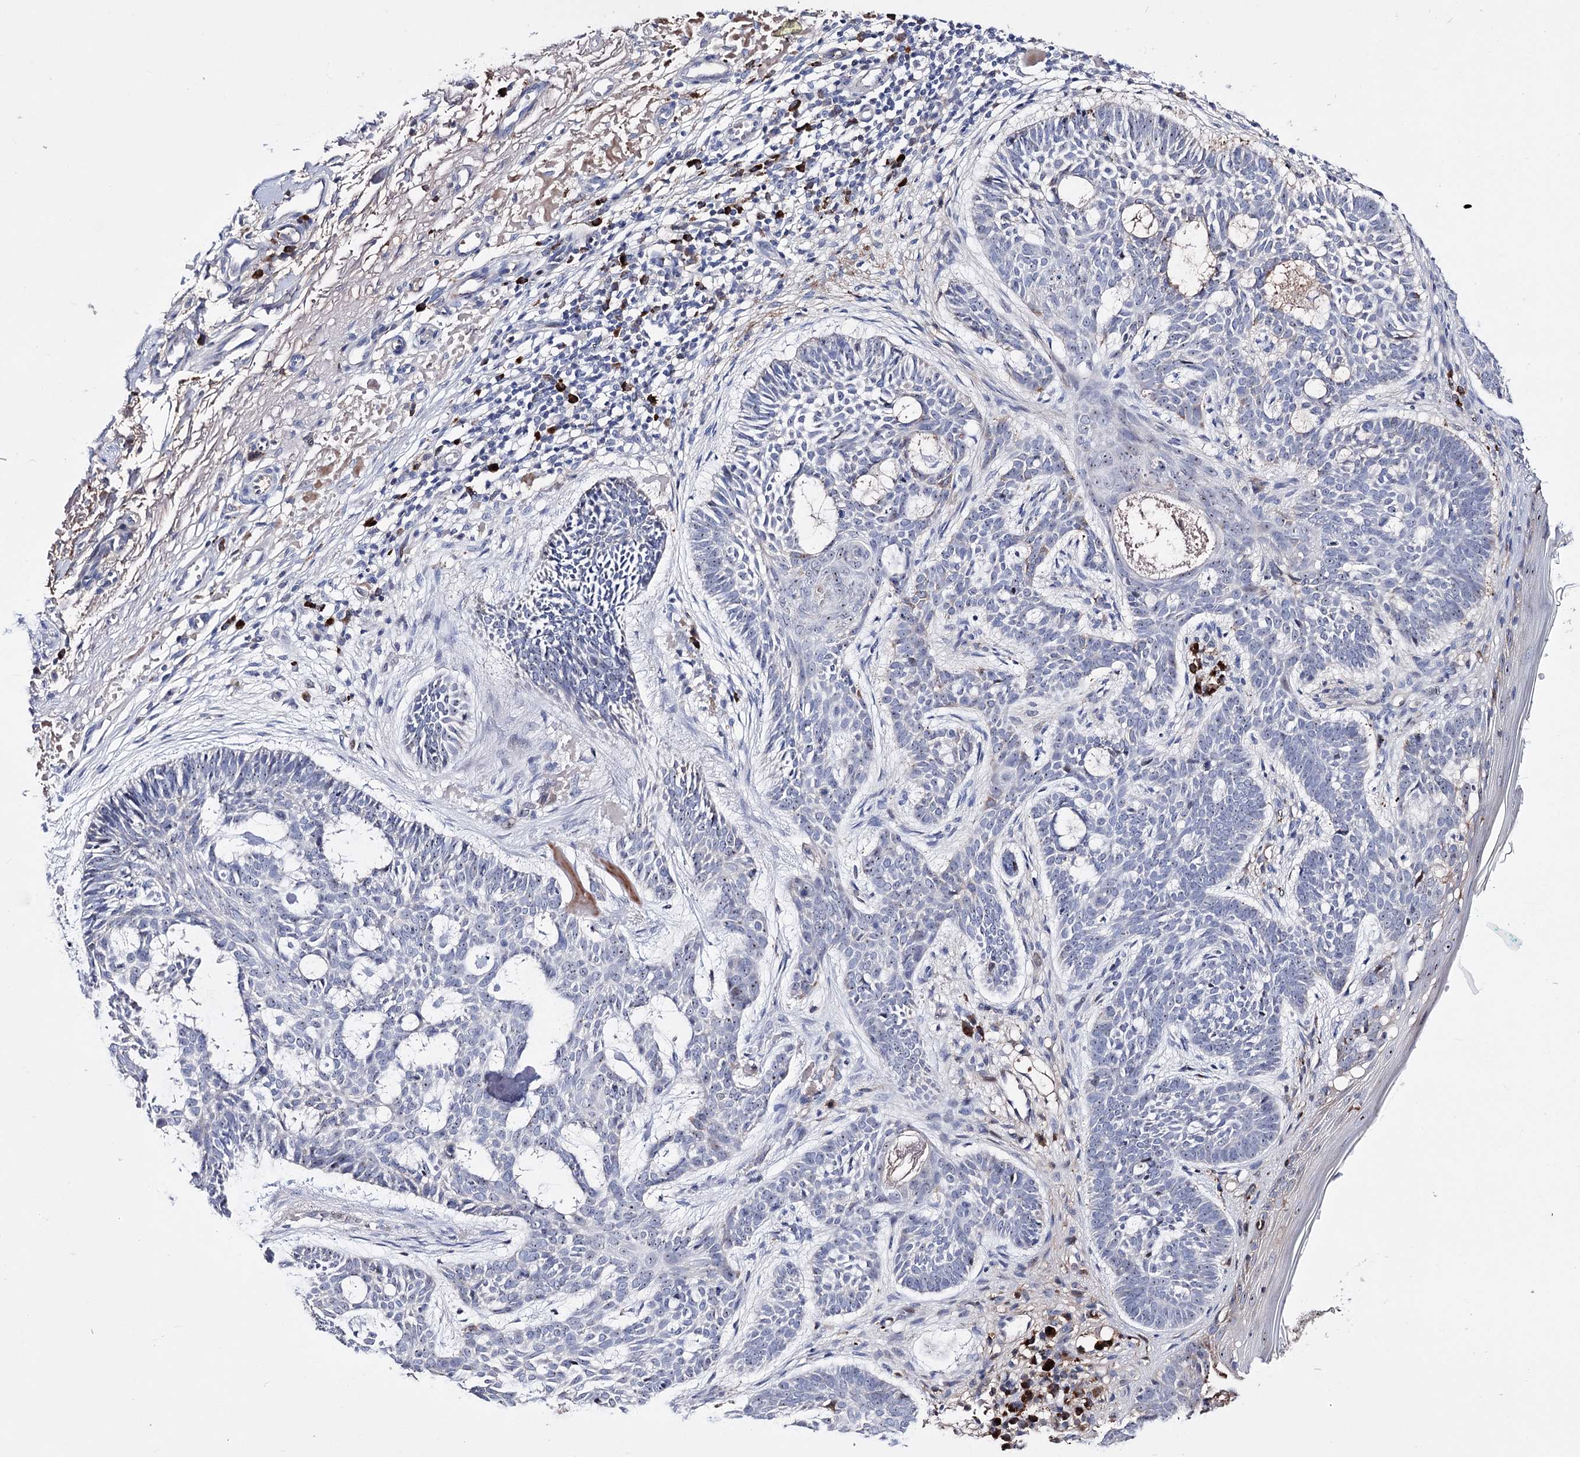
{"staining": {"intensity": "weak", "quantity": "<25%", "location": "nuclear"}, "tissue": "skin cancer", "cell_type": "Tumor cells", "image_type": "cancer", "snomed": [{"axis": "morphology", "description": "Basal cell carcinoma"}, {"axis": "topography", "description": "Skin"}], "caption": "An image of human skin basal cell carcinoma is negative for staining in tumor cells. (Brightfield microscopy of DAB immunohistochemistry at high magnification).", "gene": "PCGF5", "patient": {"sex": "male", "age": 85}}